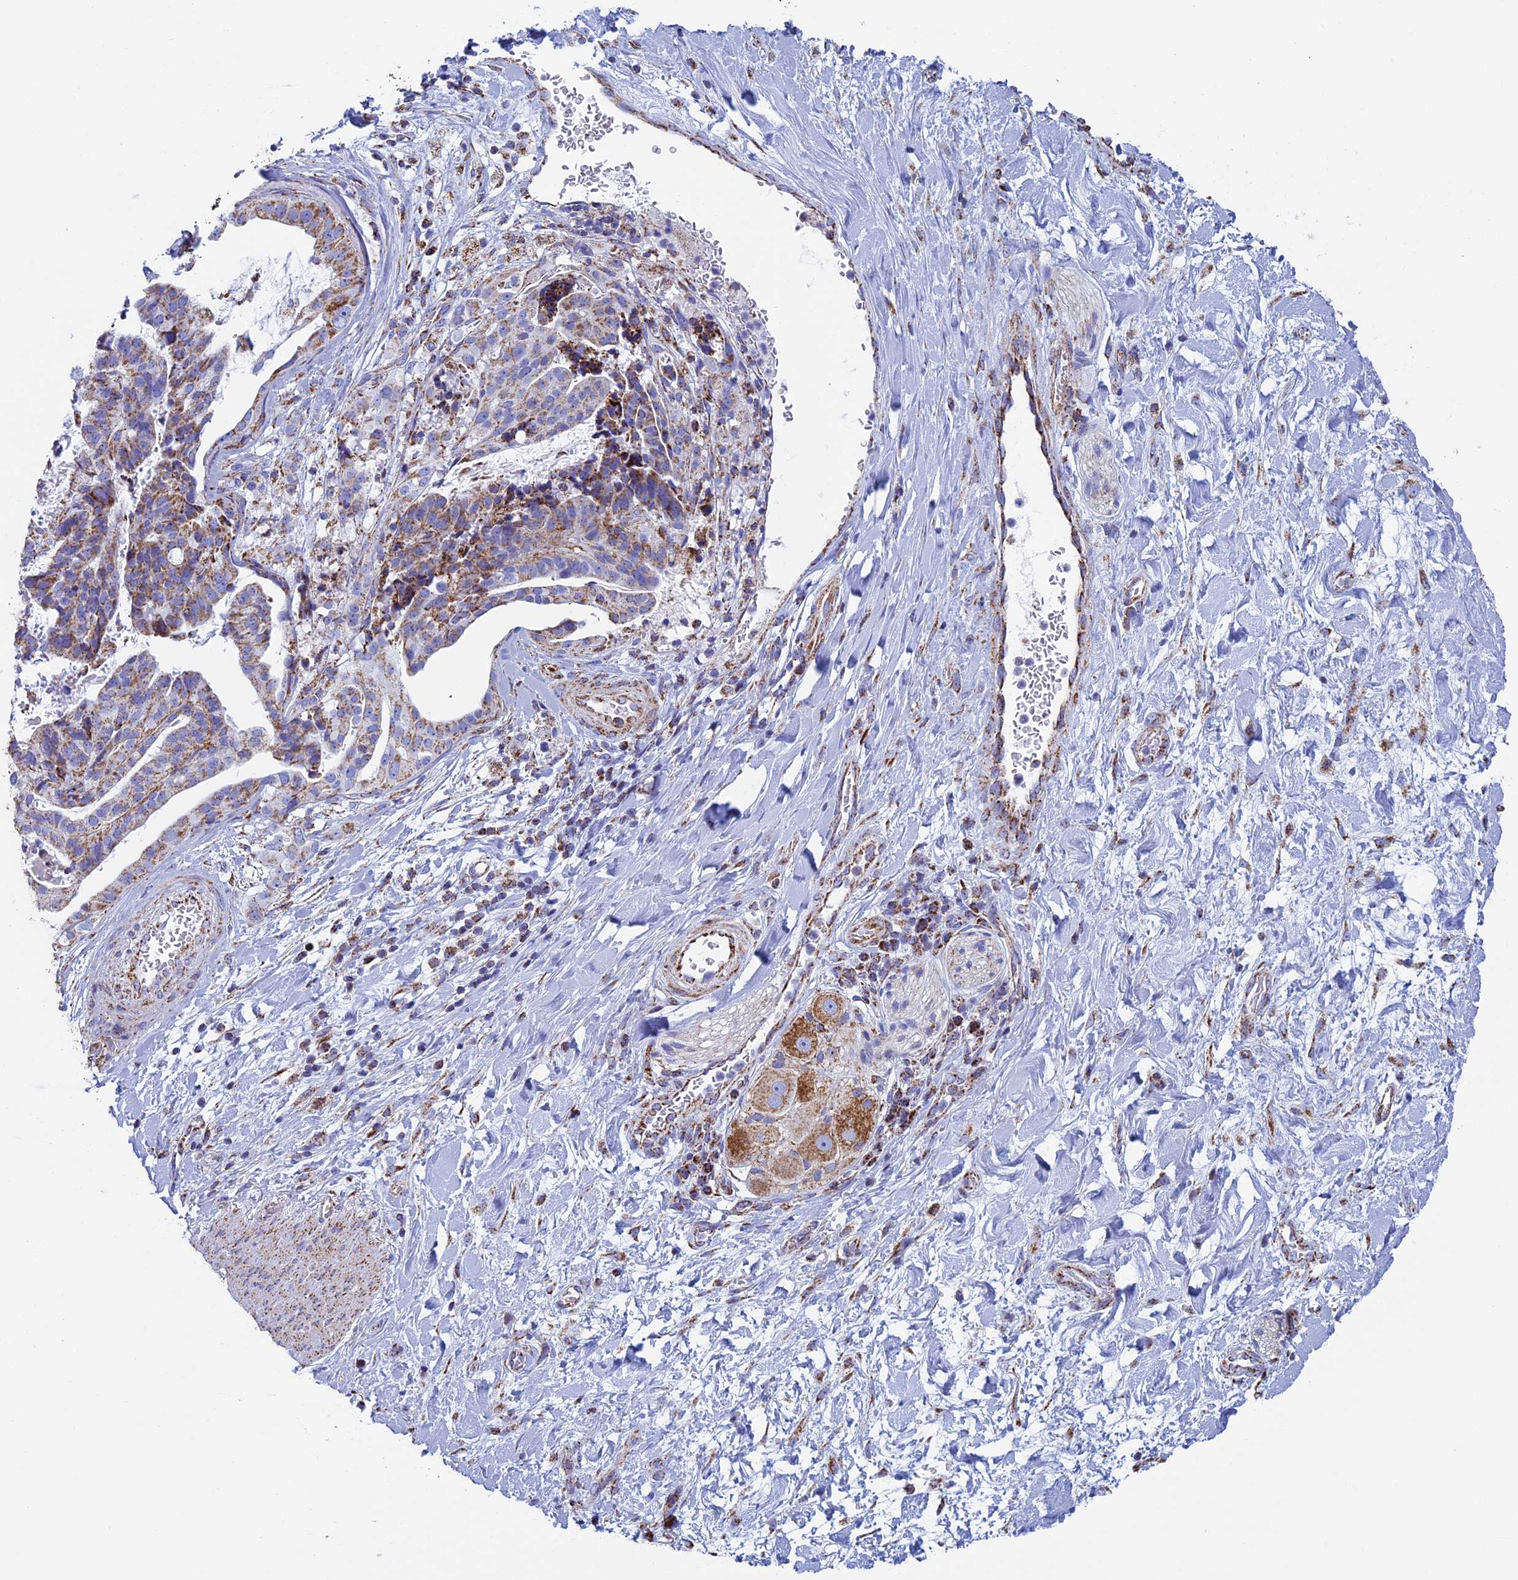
{"staining": {"intensity": "moderate", "quantity": ">75%", "location": "cytoplasmic/membranous"}, "tissue": "stomach cancer", "cell_type": "Tumor cells", "image_type": "cancer", "snomed": [{"axis": "morphology", "description": "Adenocarcinoma, NOS"}, {"axis": "topography", "description": "Stomach"}], "caption": "IHC photomicrograph of stomach cancer (adenocarcinoma) stained for a protein (brown), which displays medium levels of moderate cytoplasmic/membranous staining in approximately >75% of tumor cells.", "gene": "UQCRFS1", "patient": {"sex": "male", "age": 48}}